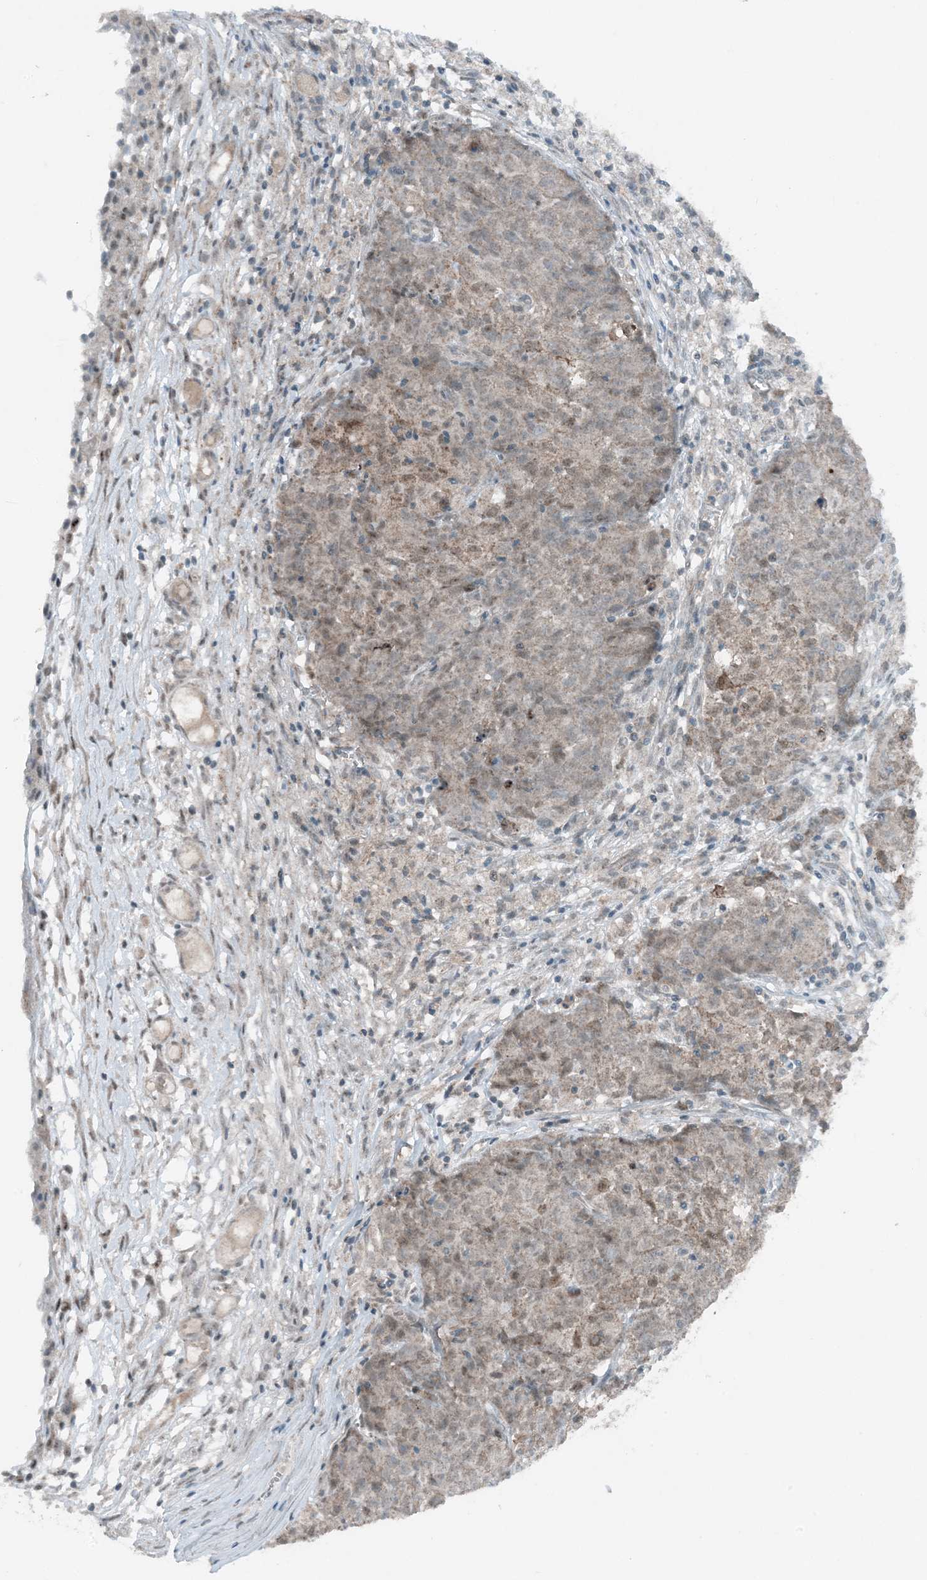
{"staining": {"intensity": "weak", "quantity": ">75%", "location": "cytoplasmic/membranous"}, "tissue": "ovarian cancer", "cell_type": "Tumor cells", "image_type": "cancer", "snomed": [{"axis": "morphology", "description": "Carcinoma, endometroid"}, {"axis": "topography", "description": "Ovary"}], "caption": "Immunohistochemical staining of ovarian endometroid carcinoma exhibits weak cytoplasmic/membranous protein expression in about >75% of tumor cells.", "gene": "MITD1", "patient": {"sex": "female", "age": 42}}